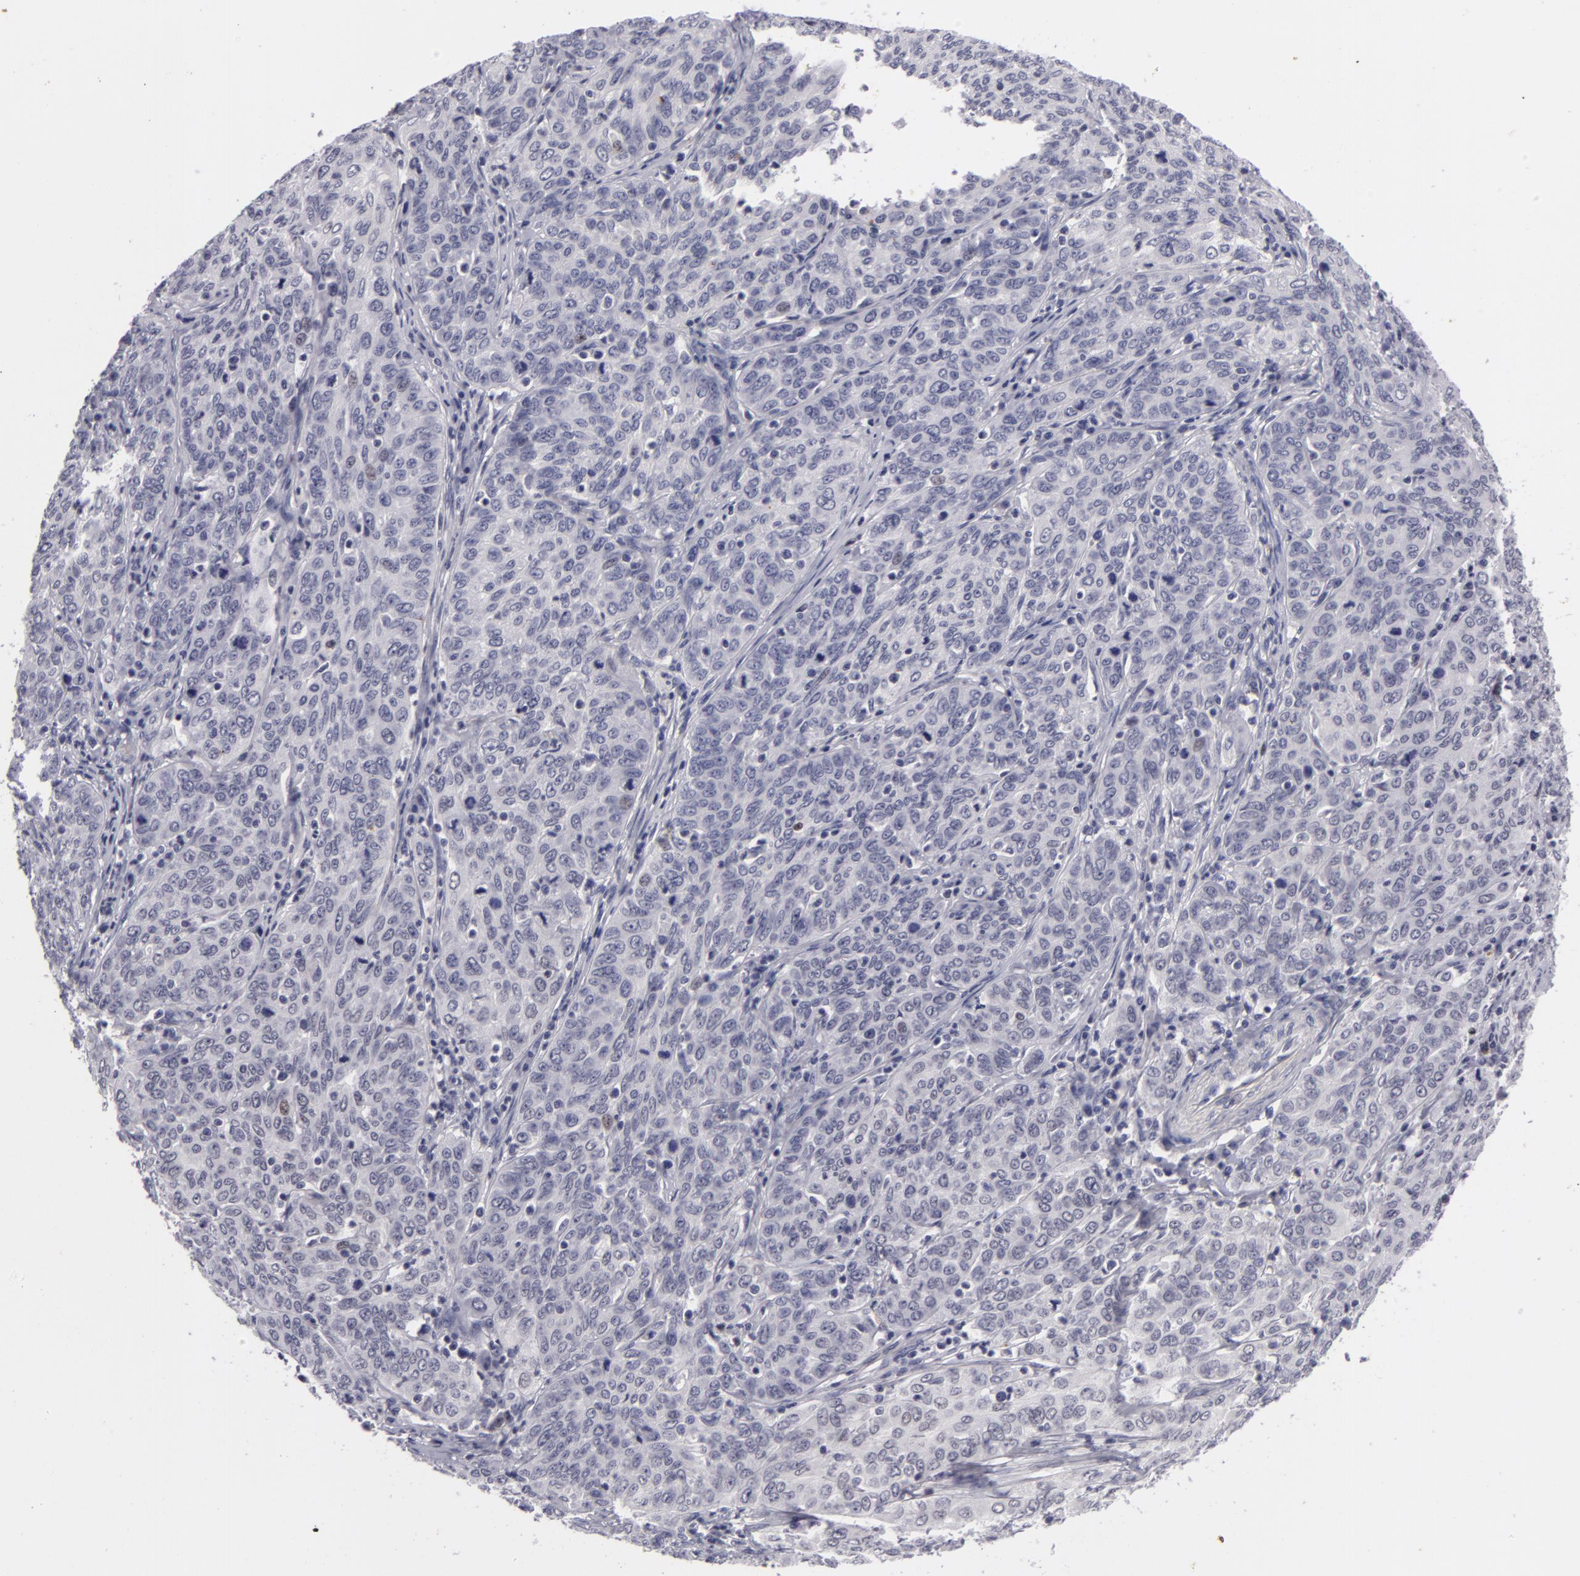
{"staining": {"intensity": "negative", "quantity": "none", "location": "none"}, "tissue": "cervical cancer", "cell_type": "Tumor cells", "image_type": "cancer", "snomed": [{"axis": "morphology", "description": "Squamous cell carcinoma, NOS"}, {"axis": "topography", "description": "Cervix"}], "caption": "IHC of human cervical squamous cell carcinoma exhibits no positivity in tumor cells. (Brightfield microscopy of DAB (3,3'-diaminobenzidine) immunohistochemistry (IHC) at high magnification).", "gene": "NLGN4X", "patient": {"sex": "female", "age": 38}}